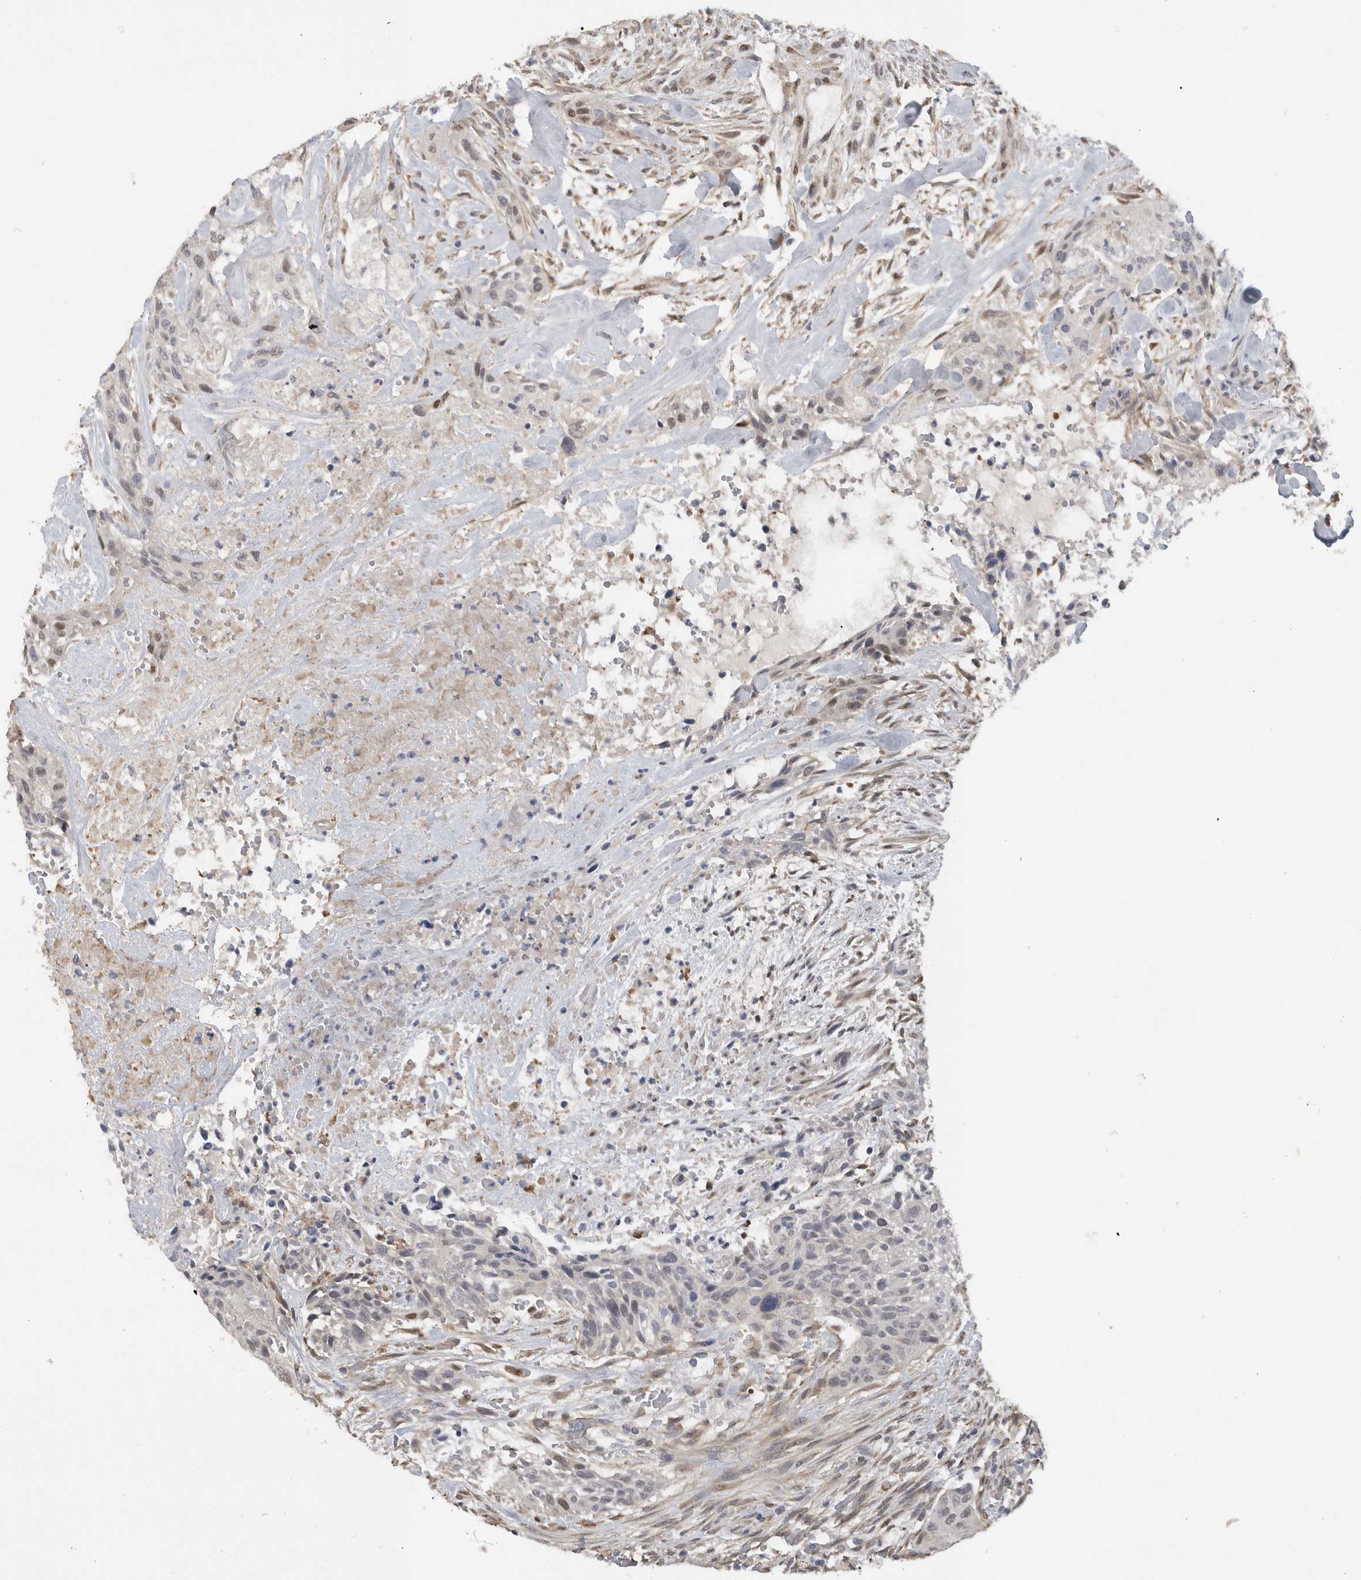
{"staining": {"intensity": "weak", "quantity": "<25%", "location": "nuclear"}, "tissue": "urothelial cancer", "cell_type": "Tumor cells", "image_type": "cancer", "snomed": [{"axis": "morphology", "description": "Urothelial carcinoma, High grade"}, {"axis": "topography", "description": "Urinary bladder"}], "caption": "Urothelial carcinoma (high-grade) was stained to show a protein in brown. There is no significant staining in tumor cells.", "gene": "DYRK2", "patient": {"sex": "male", "age": 35}}